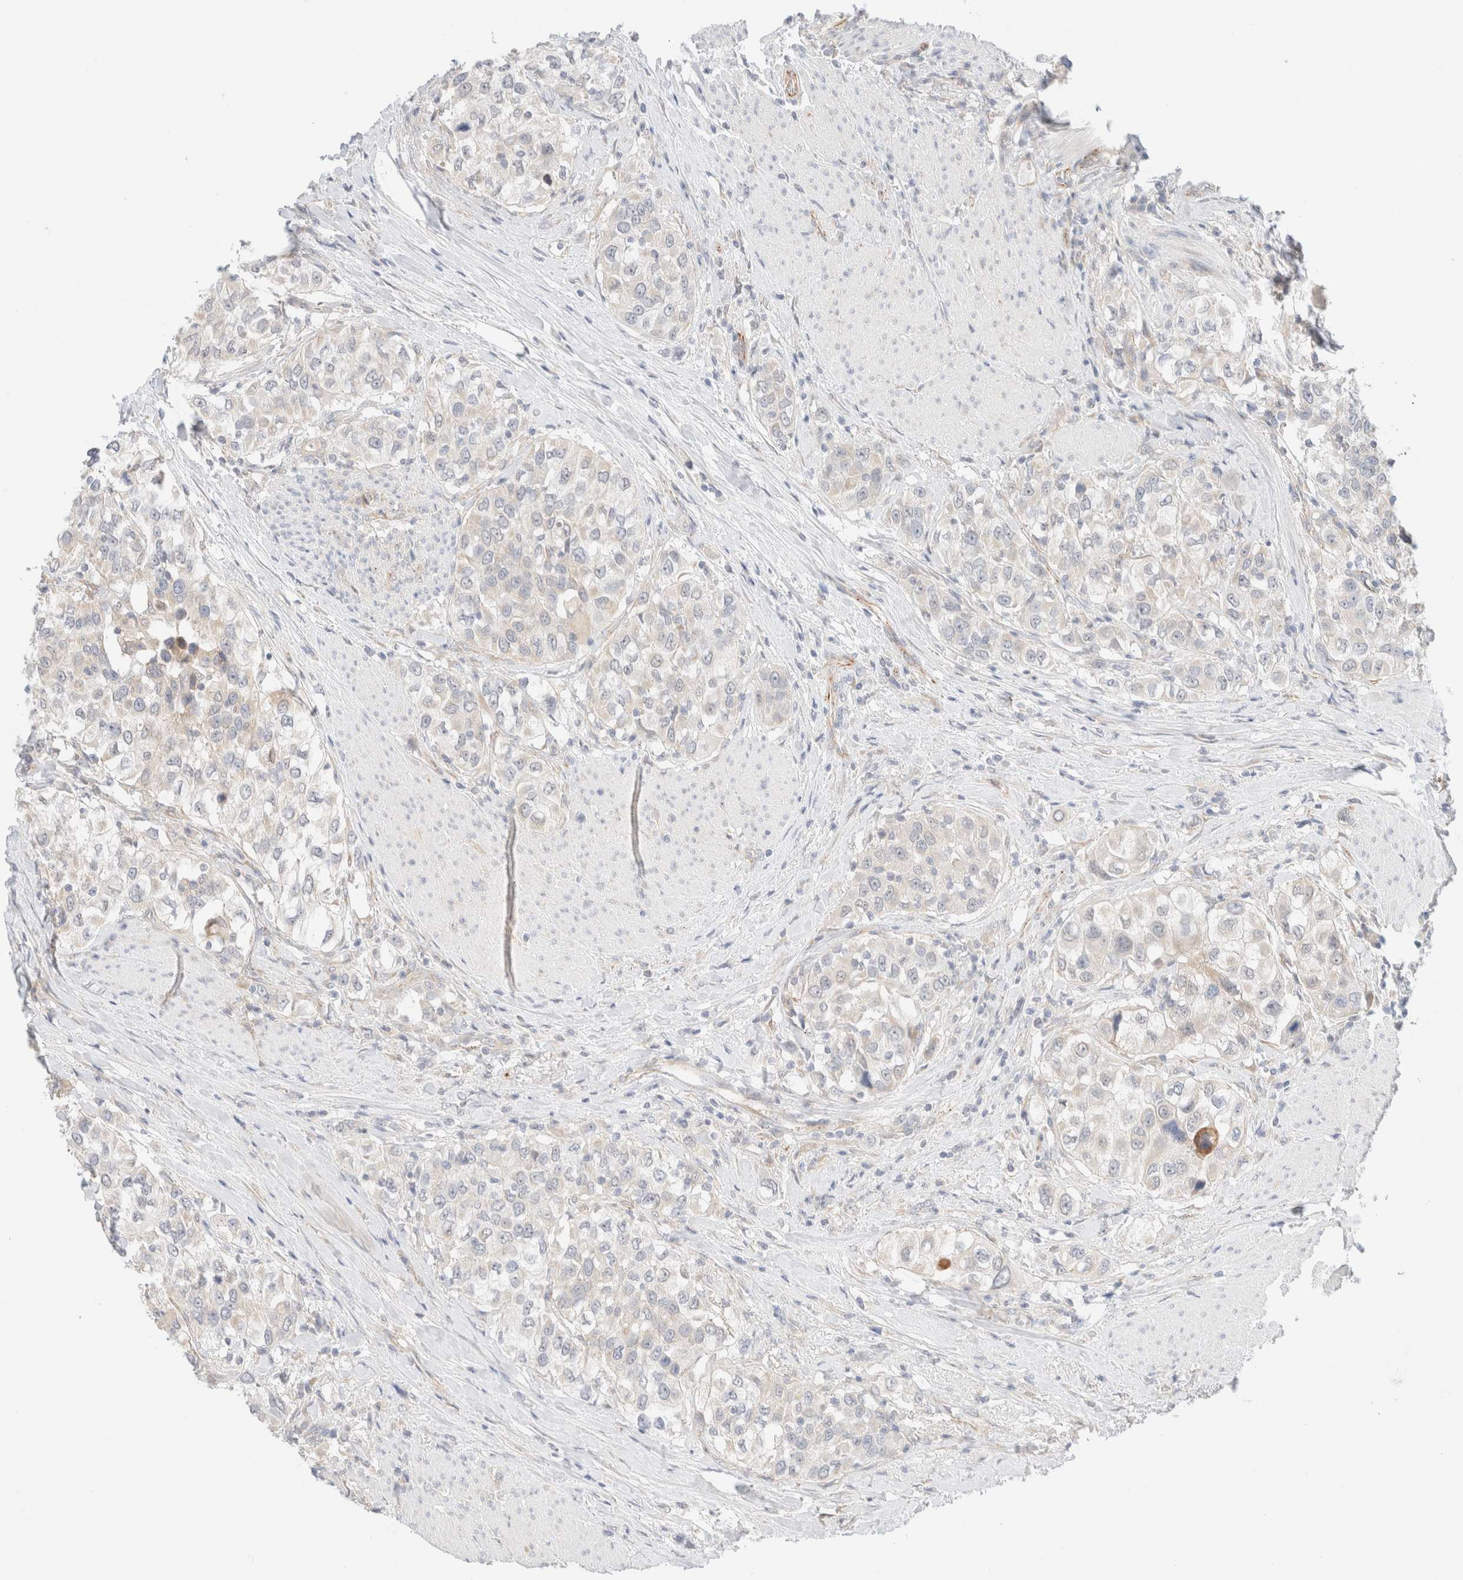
{"staining": {"intensity": "weak", "quantity": "<25%", "location": "cytoplasmic/membranous"}, "tissue": "urothelial cancer", "cell_type": "Tumor cells", "image_type": "cancer", "snomed": [{"axis": "morphology", "description": "Urothelial carcinoma, High grade"}, {"axis": "topography", "description": "Urinary bladder"}], "caption": "A micrograph of human urothelial cancer is negative for staining in tumor cells. The staining was performed using DAB (3,3'-diaminobenzidine) to visualize the protein expression in brown, while the nuclei were stained in blue with hematoxylin (Magnification: 20x).", "gene": "UNC13B", "patient": {"sex": "female", "age": 80}}